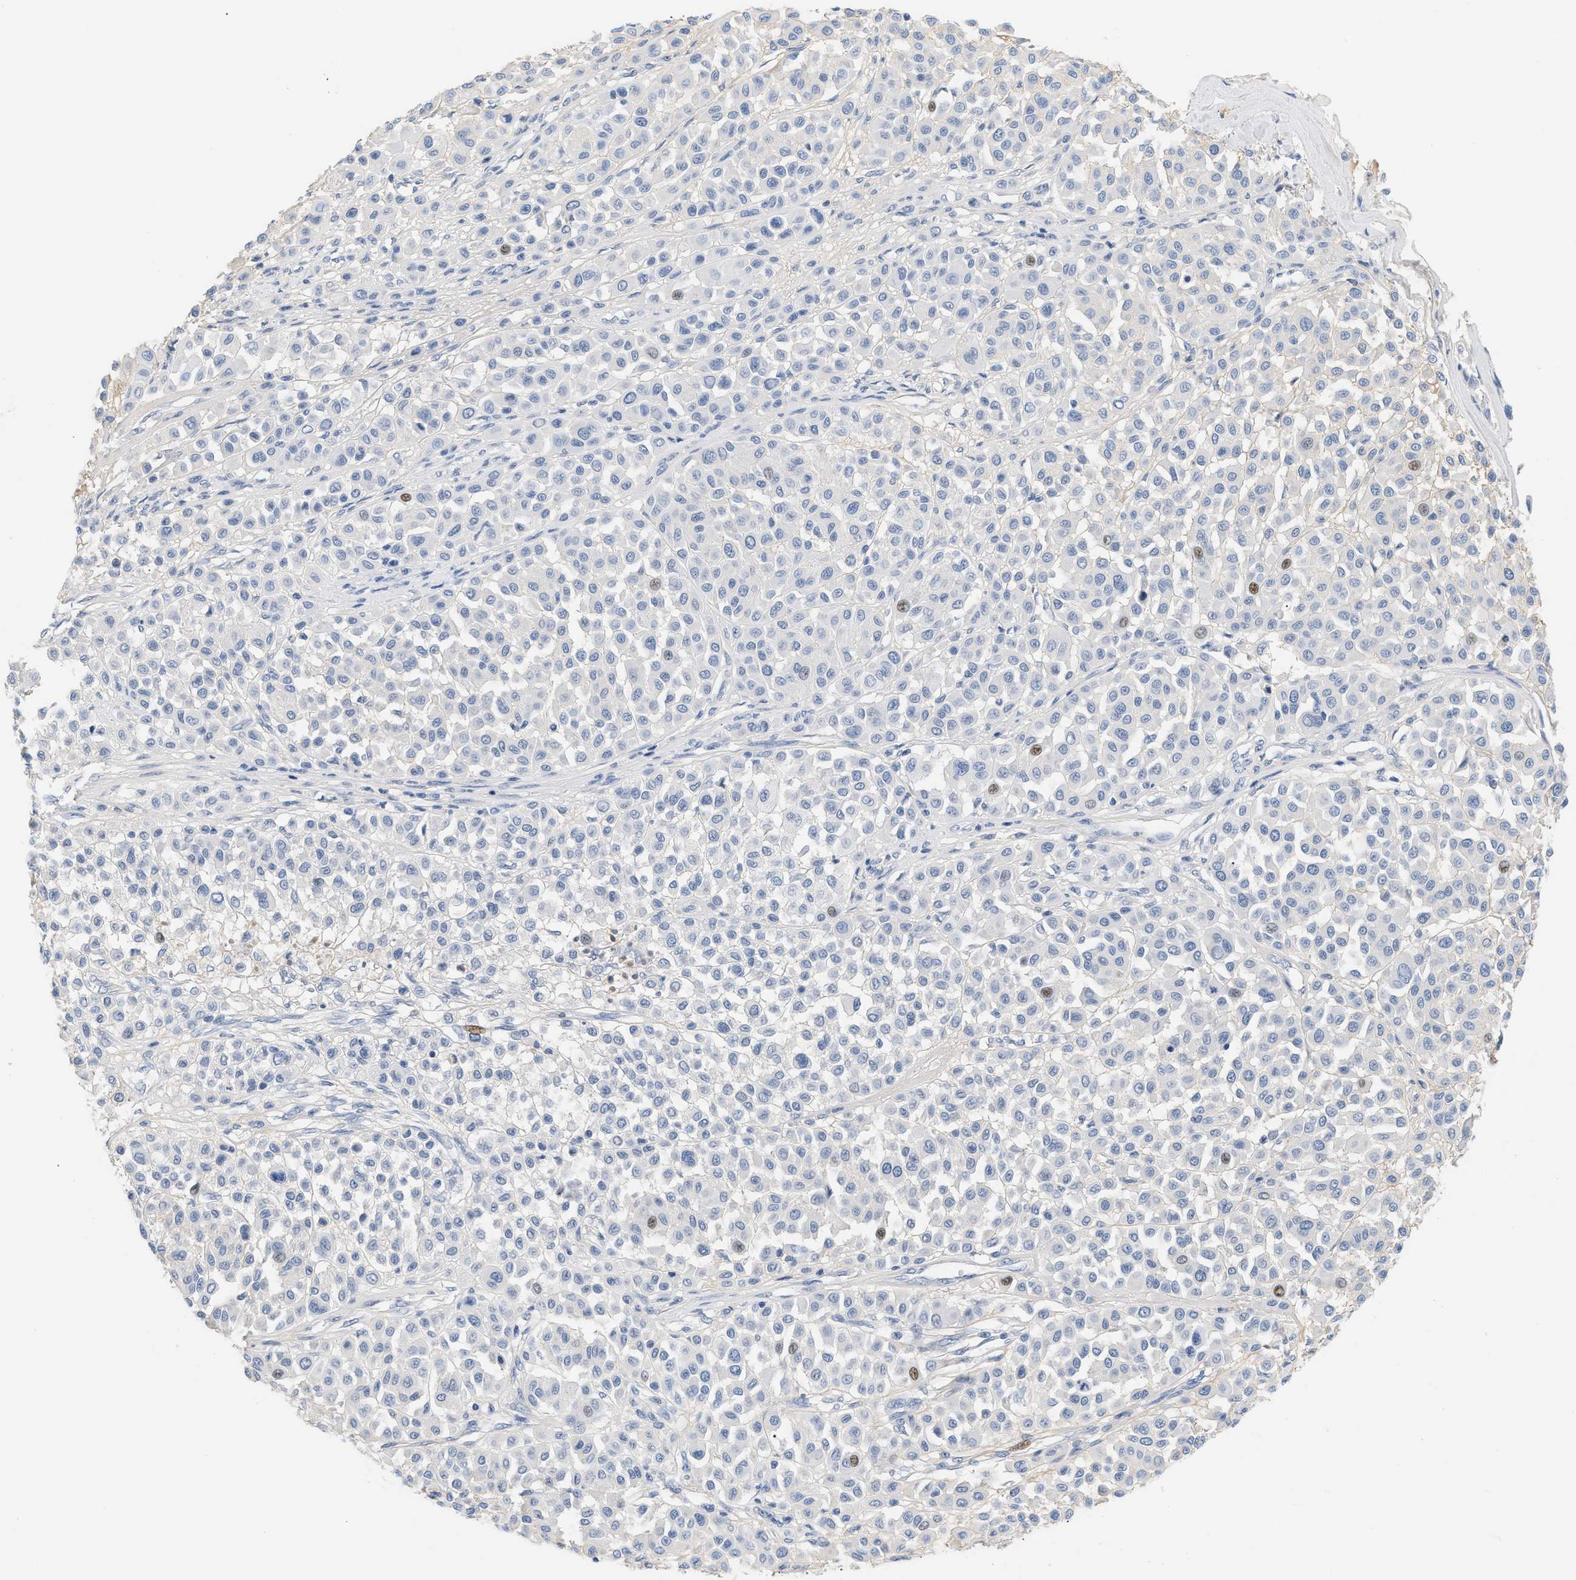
{"staining": {"intensity": "moderate", "quantity": "<25%", "location": "nuclear"}, "tissue": "melanoma", "cell_type": "Tumor cells", "image_type": "cancer", "snomed": [{"axis": "morphology", "description": "Malignant melanoma, Metastatic site"}, {"axis": "topography", "description": "Soft tissue"}], "caption": "The immunohistochemical stain shows moderate nuclear staining in tumor cells of malignant melanoma (metastatic site) tissue. Nuclei are stained in blue.", "gene": "CFH", "patient": {"sex": "male", "age": 41}}